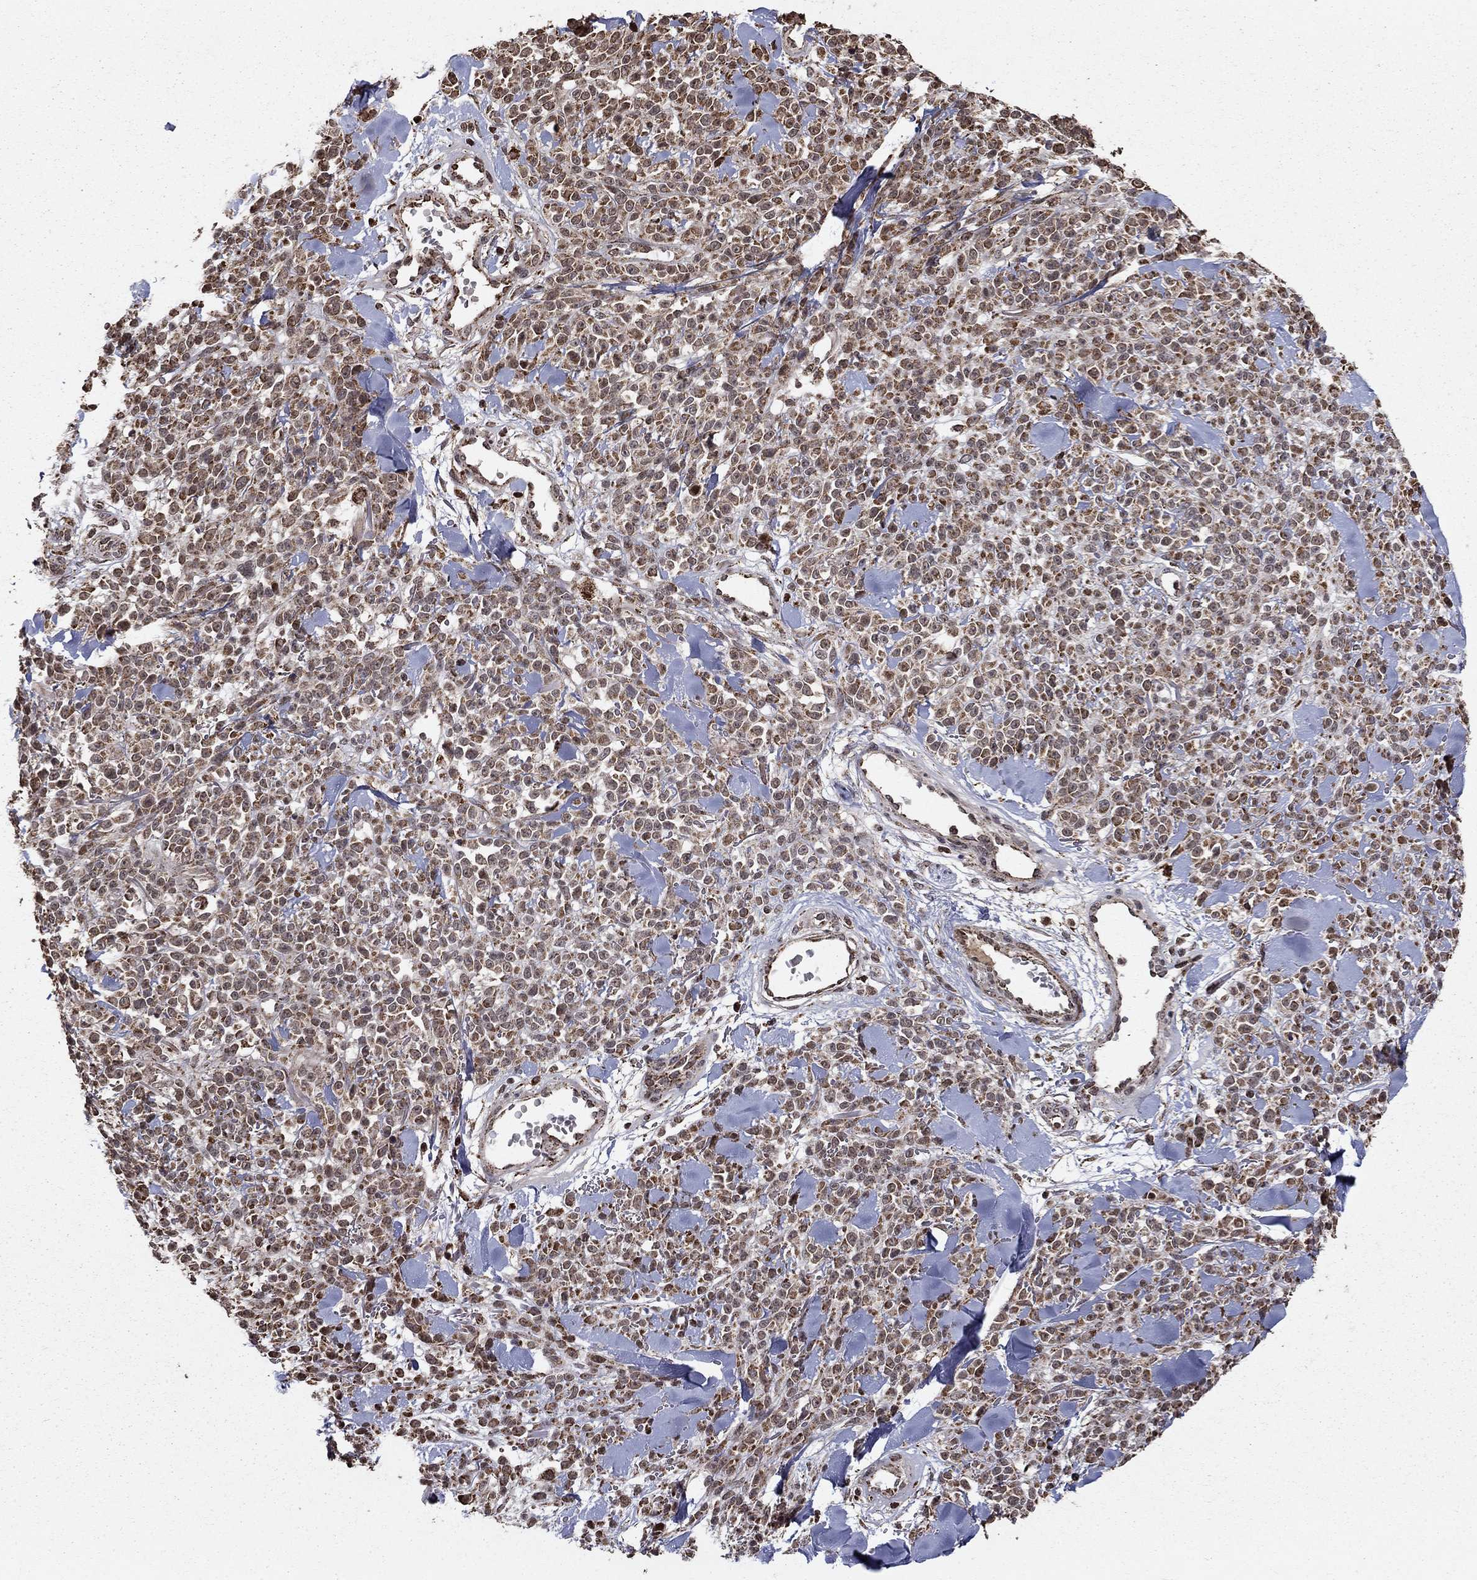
{"staining": {"intensity": "weak", "quantity": ">75%", "location": "cytoplasmic/membranous"}, "tissue": "melanoma", "cell_type": "Tumor cells", "image_type": "cancer", "snomed": [{"axis": "morphology", "description": "Malignant melanoma, NOS"}, {"axis": "topography", "description": "Skin"}, {"axis": "topography", "description": "Skin of trunk"}], "caption": "About >75% of tumor cells in human melanoma demonstrate weak cytoplasmic/membranous protein positivity as visualized by brown immunohistochemical staining.", "gene": "ACOT13", "patient": {"sex": "male", "age": 74}}